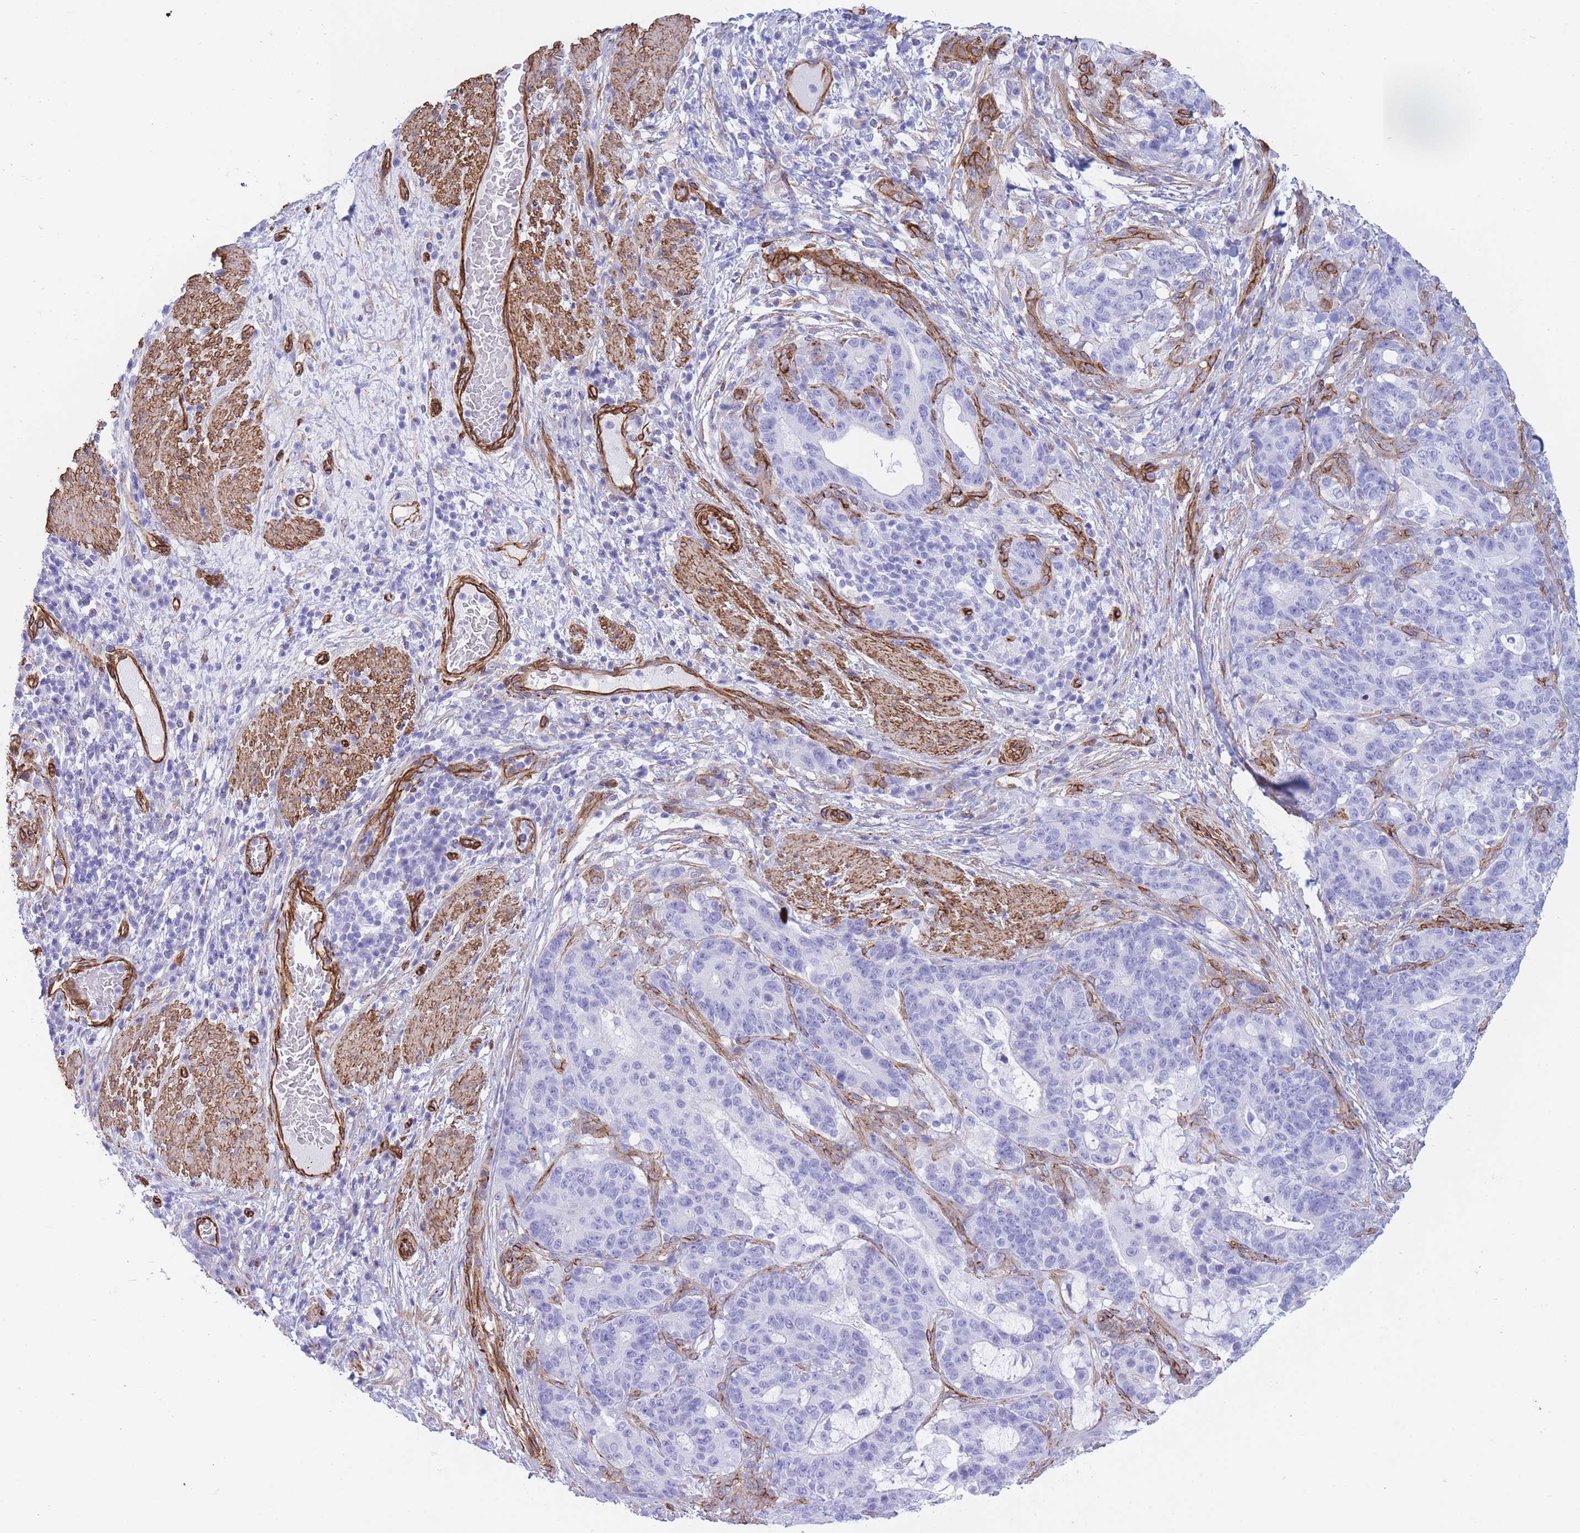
{"staining": {"intensity": "negative", "quantity": "none", "location": "none"}, "tissue": "stomach cancer", "cell_type": "Tumor cells", "image_type": "cancer", "snomed": [{"axis": "morphology", "description": "Normal tissue, NOS"}, {"axis": "morphology", "description": "Adenocarcinoma, NOS"}, {"axis": "topography", "description": "Stomach"}], "caption": "Immunohistochemical staining of adenocarcinoma (stomach) shows no significant expression in tumor cells.", "gene": "CAVIN1", "patient": {"sex": "female", "age": 64}}